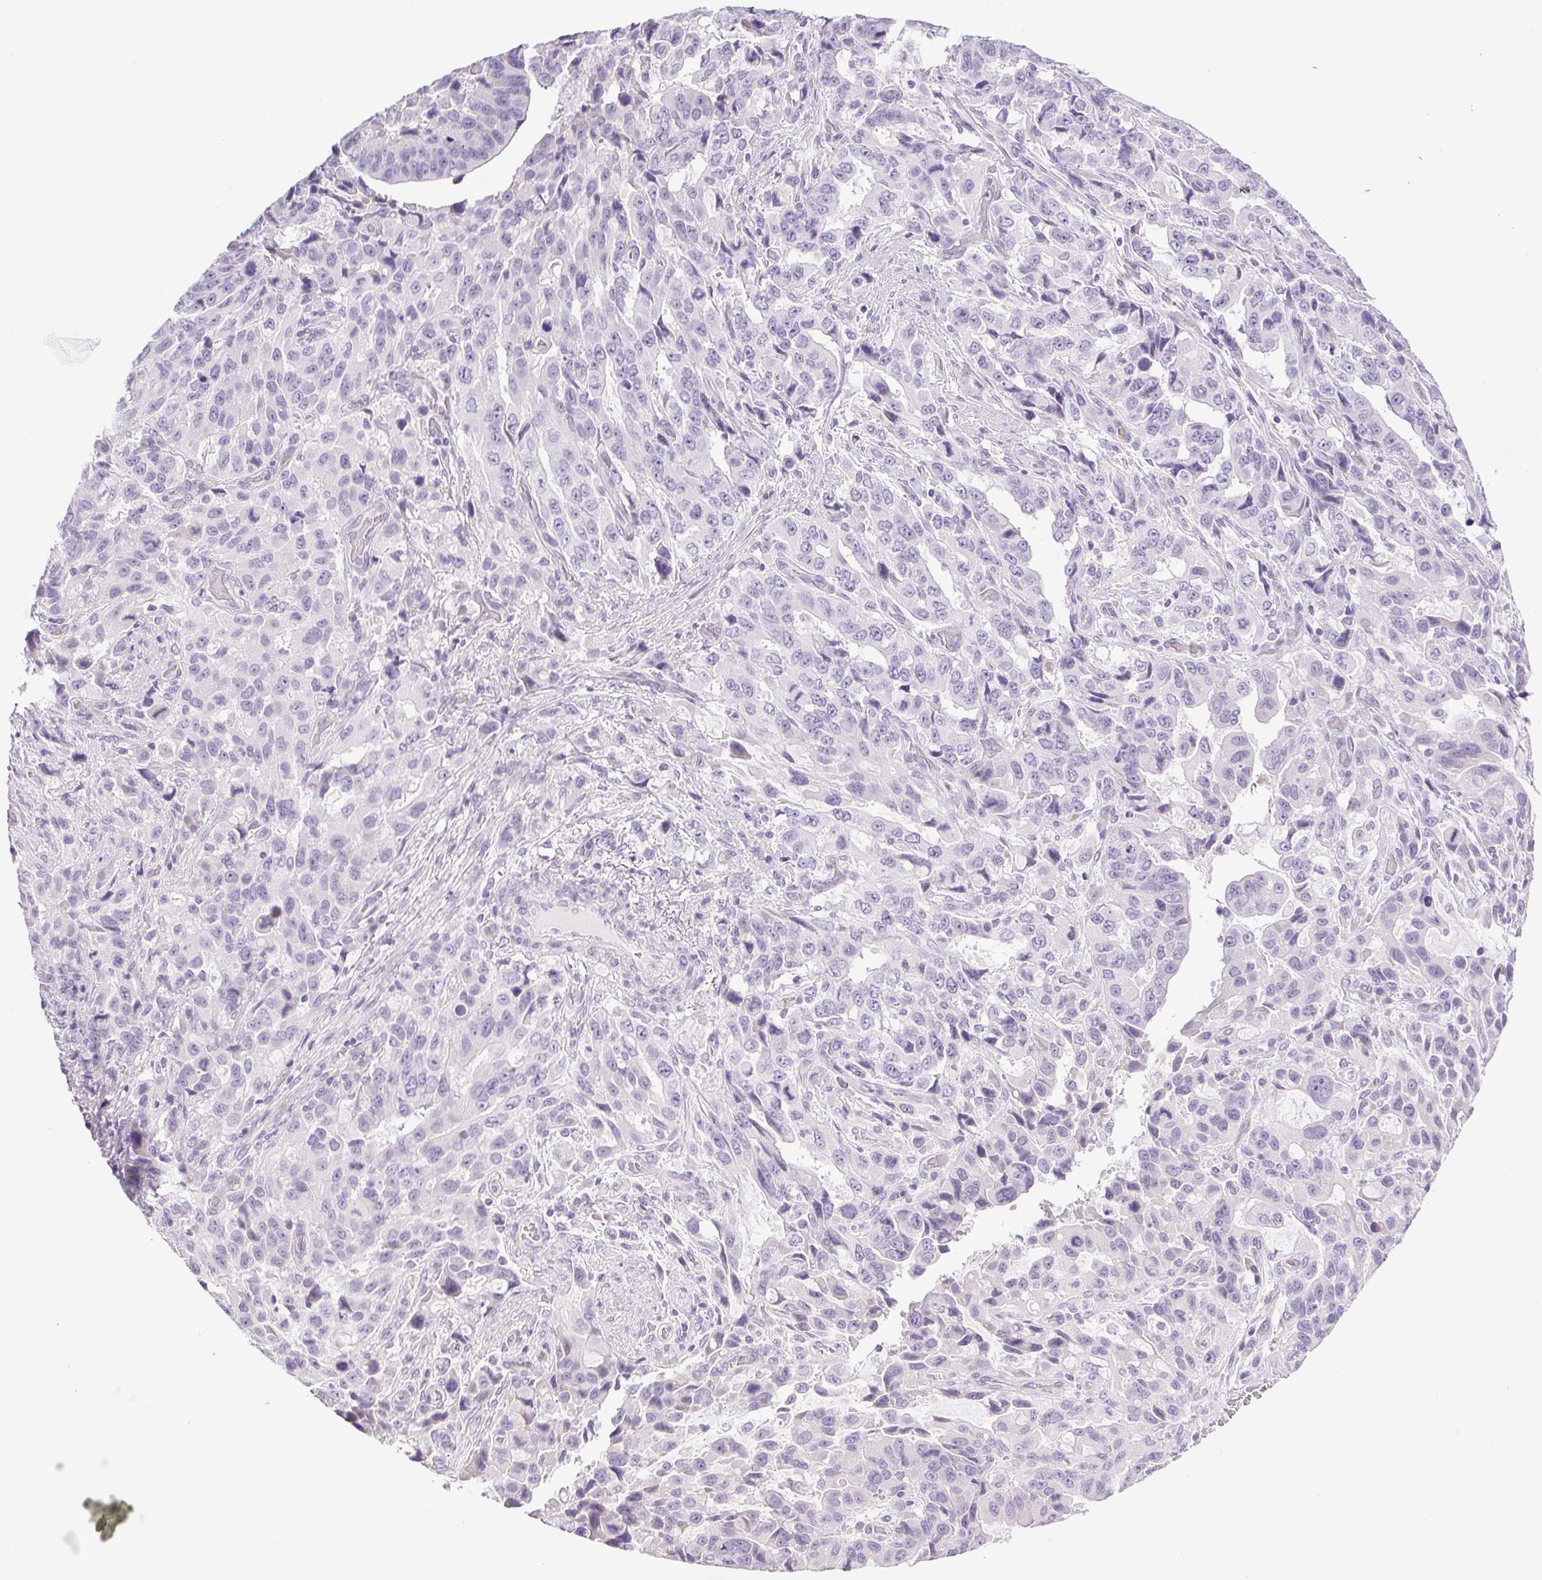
{"staining": {"intensity": "negative", "quantity": "none", "location": "none"}, "tissue": "stomach cancer", "cell_type": "Tumor cells", "image_type": "cancer", "snomed": [{"axis": "morphology", "description": "Adenocarcinoma, NOS"}, {"axis": "topography", "description": "Stomach, upper"}], "caption": "The immunohistochemistry micrograph has no significant positivity in tumor cells of stomach cancer tissue.", "gene": "PAPPA2", "patient": {"sex": "male", "age": 85}}